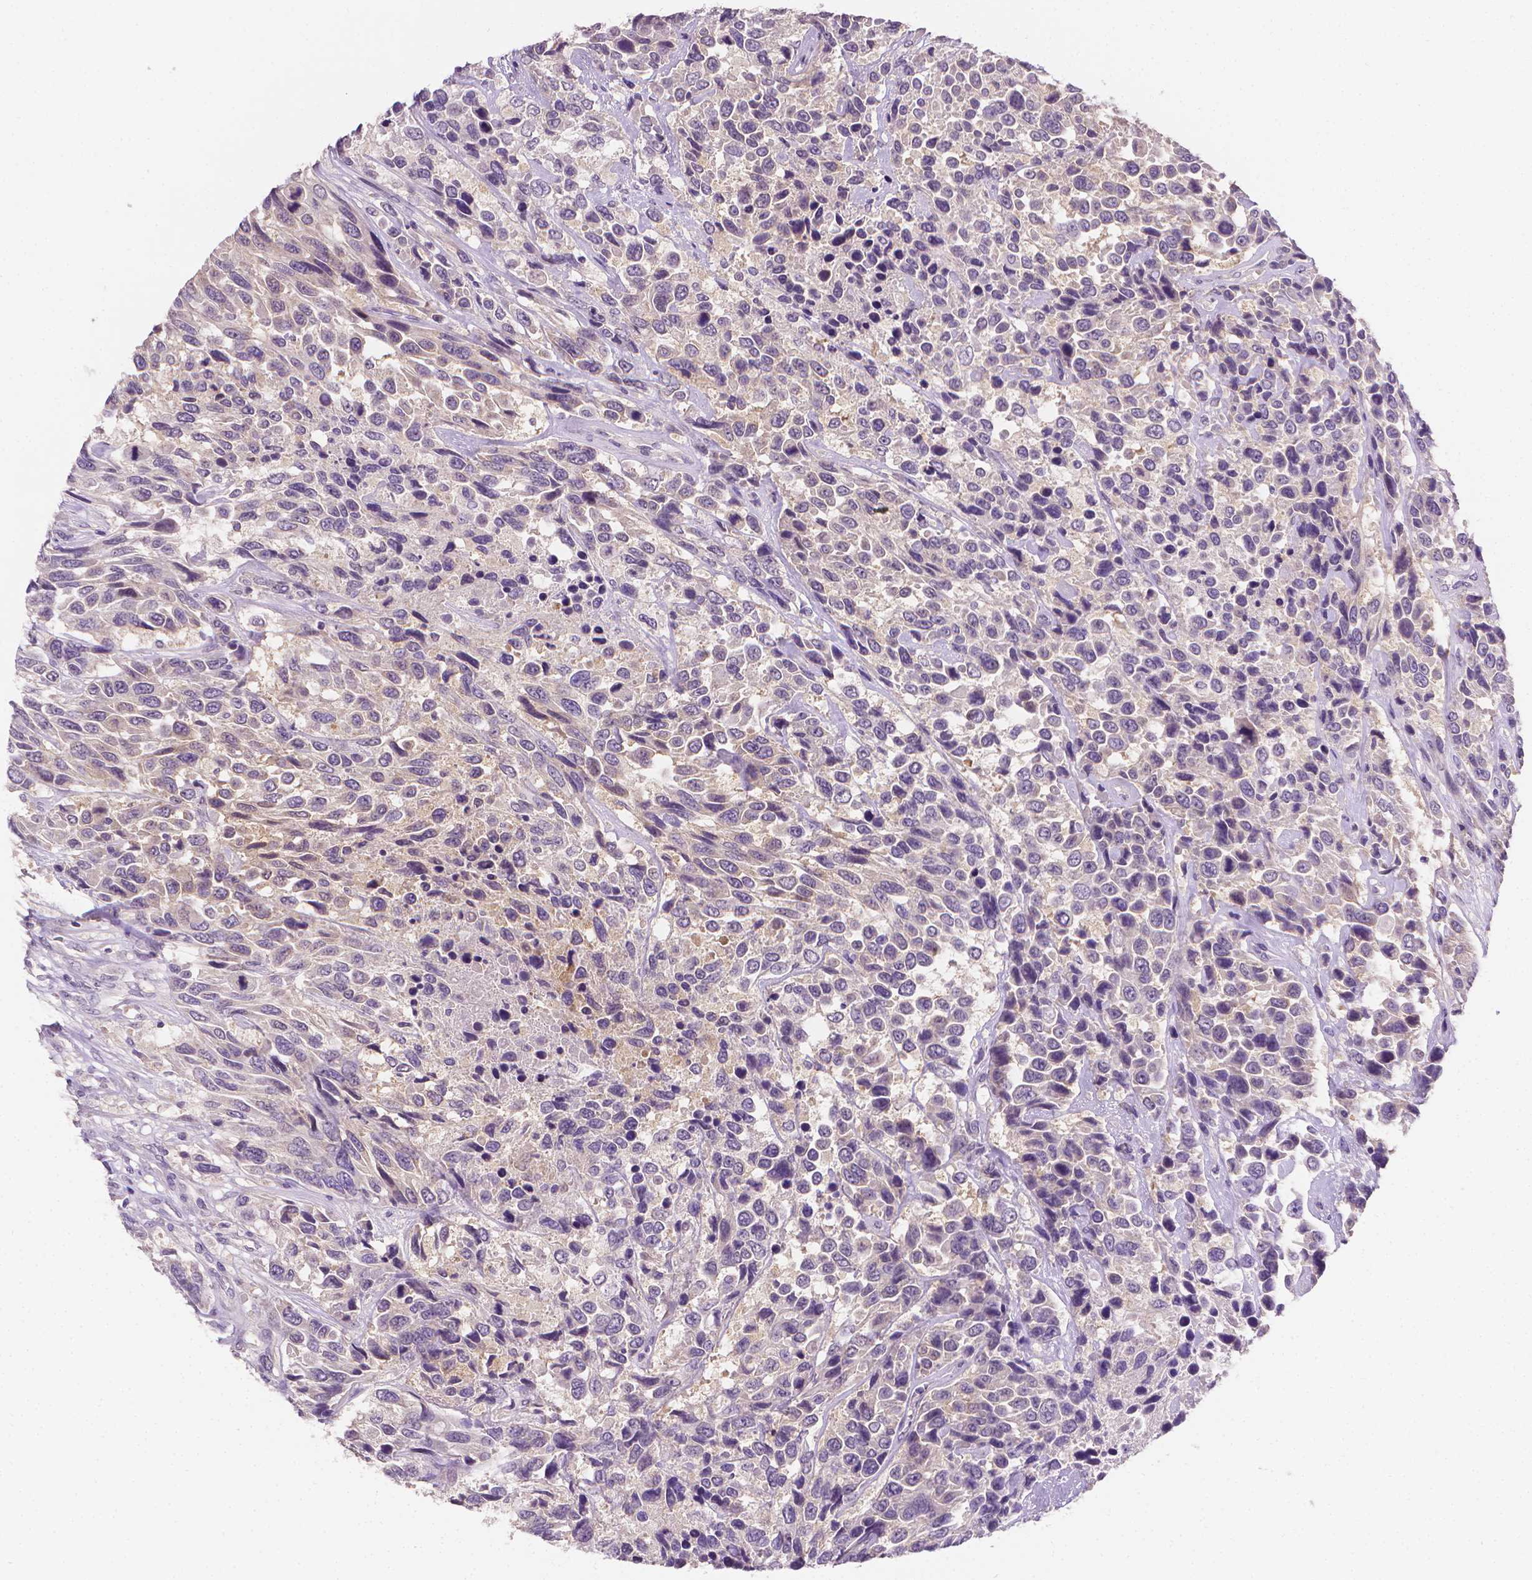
{"staining": {"intensity": "negative", "quantity": "none", "location": "none"}, "tissue": "urothelial cancer", "cell_type": "Tumor cells", "image_type": "cancer", "snomed": [{"axis": "morphology", "description": "Urothelial carcinoma, High grade"}, {"axis": "topography", "description": "Urinary bladder"}], "caption": "Immunohistochemistry micrograph of human urothelial cancer stained for a protein (brown), which exhibits no staining in tumor cells. The staining was performed using DAB (3,3'-diaminobenzidine) to visualize the protein expression in brown, while the nuclei were stained in blue with hematoxylin (Magnification: 20x).", "gene": "FASN", "patient": {"sex": "female", "age": 70}}